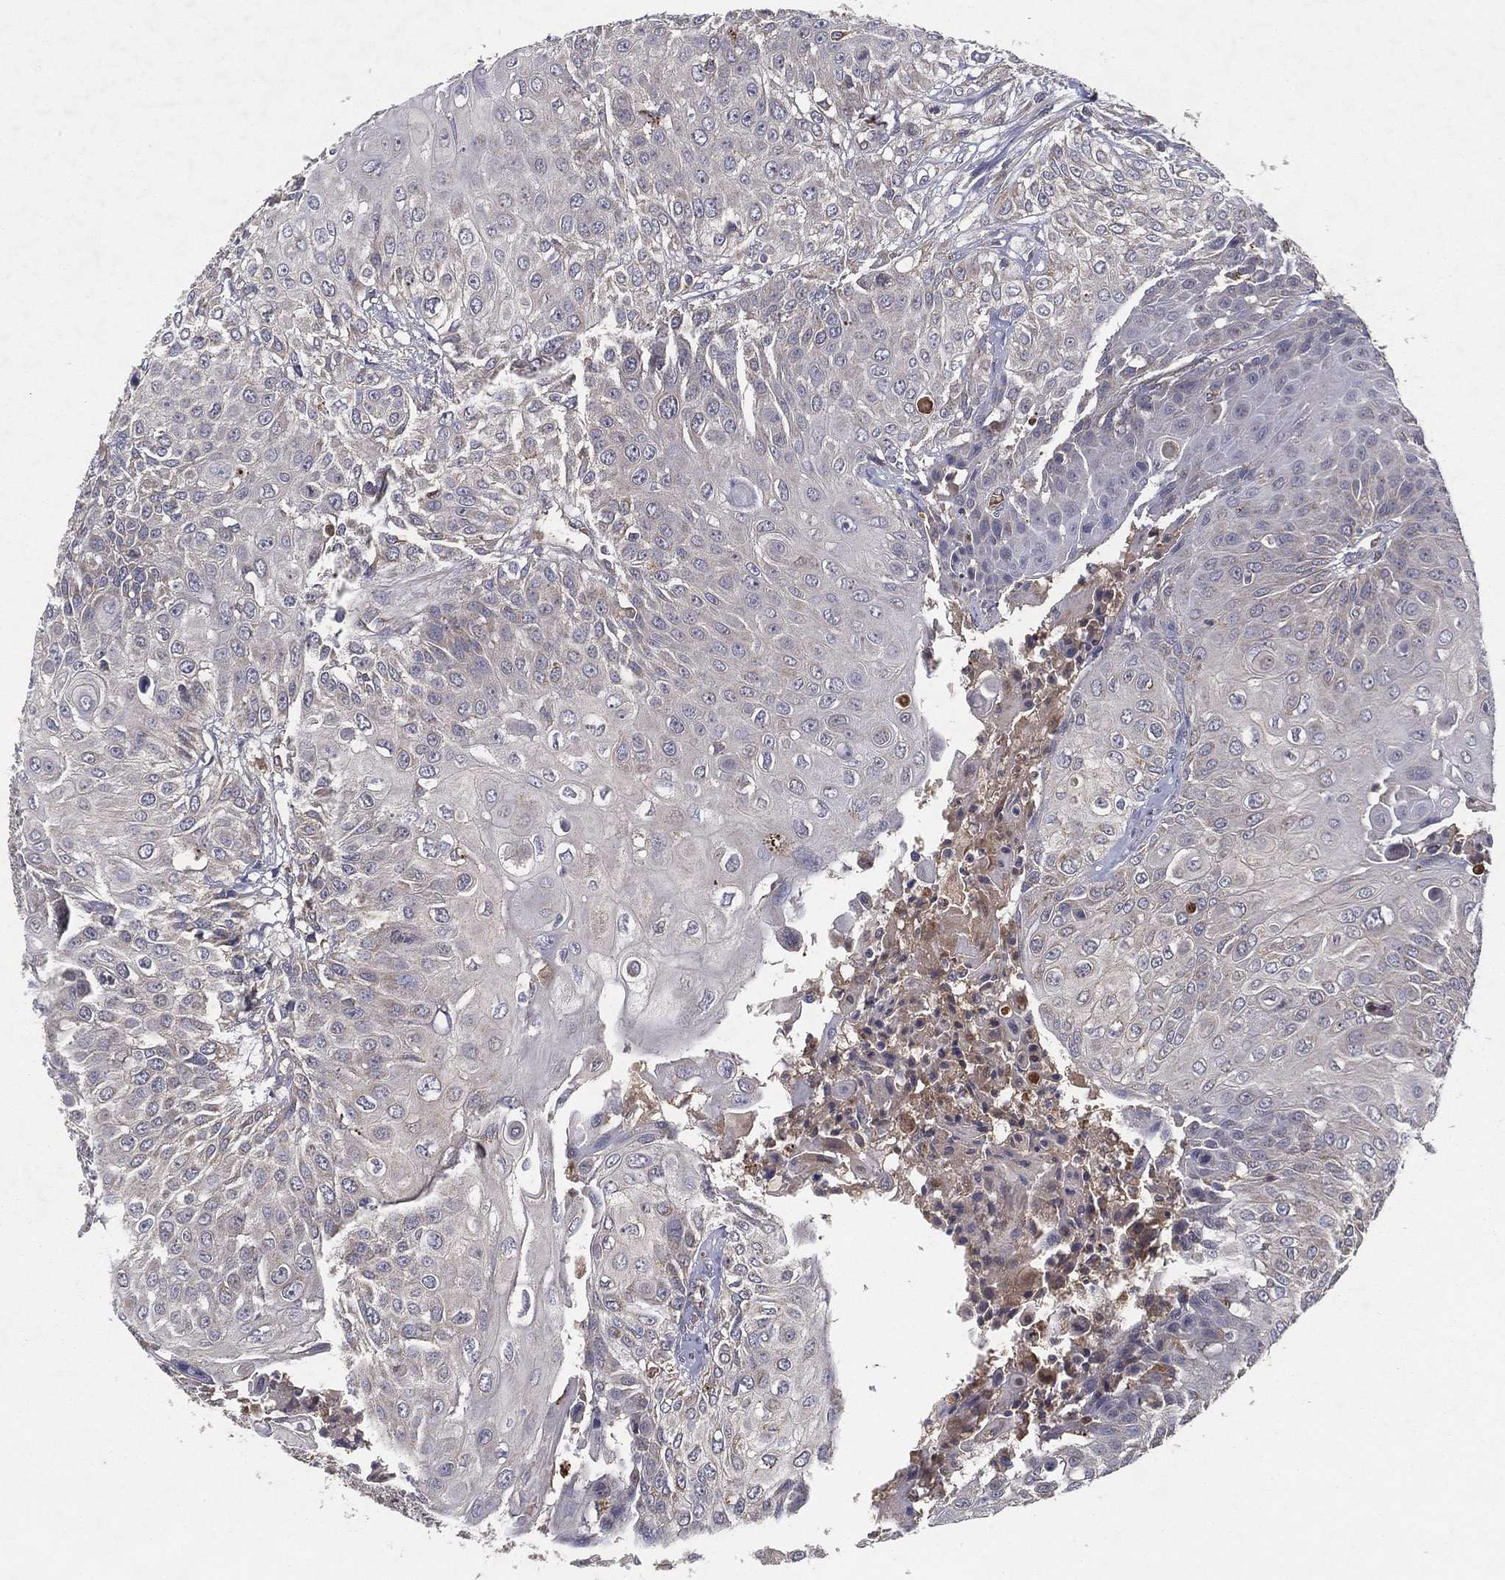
{"staining": {"intensity": "negative", "quantity": "none", "location": "none"}, "tissue": "urothelial cancer", "cell_type": "Tumor cells", "image_type": "cancer", "snomed": [{"axis": "morphology", "description": "Urothelial carcinoma, High grade"}, {"axis": "topography", "description": "Urinary bladder"}], "caption": "A high-resolution histopathology image shows immunohistochemistry (IHC) staining of high-grade urothelial carcinoma, which displays no significant expression in tumor cells.", "gene": "MT-ND1", "patient": {"sex": "female", "age": 79}}